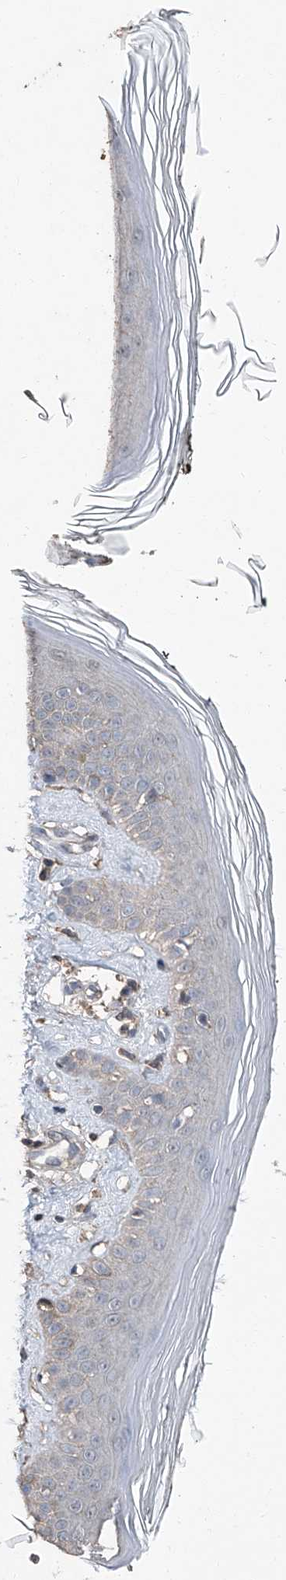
{"staining": {"intensity": "negative", "quantity": "none", "location": "none"}, "tissue": "skin", "cell_type": "Fibroblasts", "image_type": "normal", "snomed": [{"axis": "morphology", "description": "Normal tissue, NOS"}, {"axis": "topography", "description": "Skin"}], "caption": "Immunohistochemical staining of unremarkable human skin displays no significant expression in fibroblasts. (Immunohistochemistry (ihc), brightfield microscopy, high magnification).", "gene": "MAMLD1", "patient": {"sex": "female", "age": 64}}